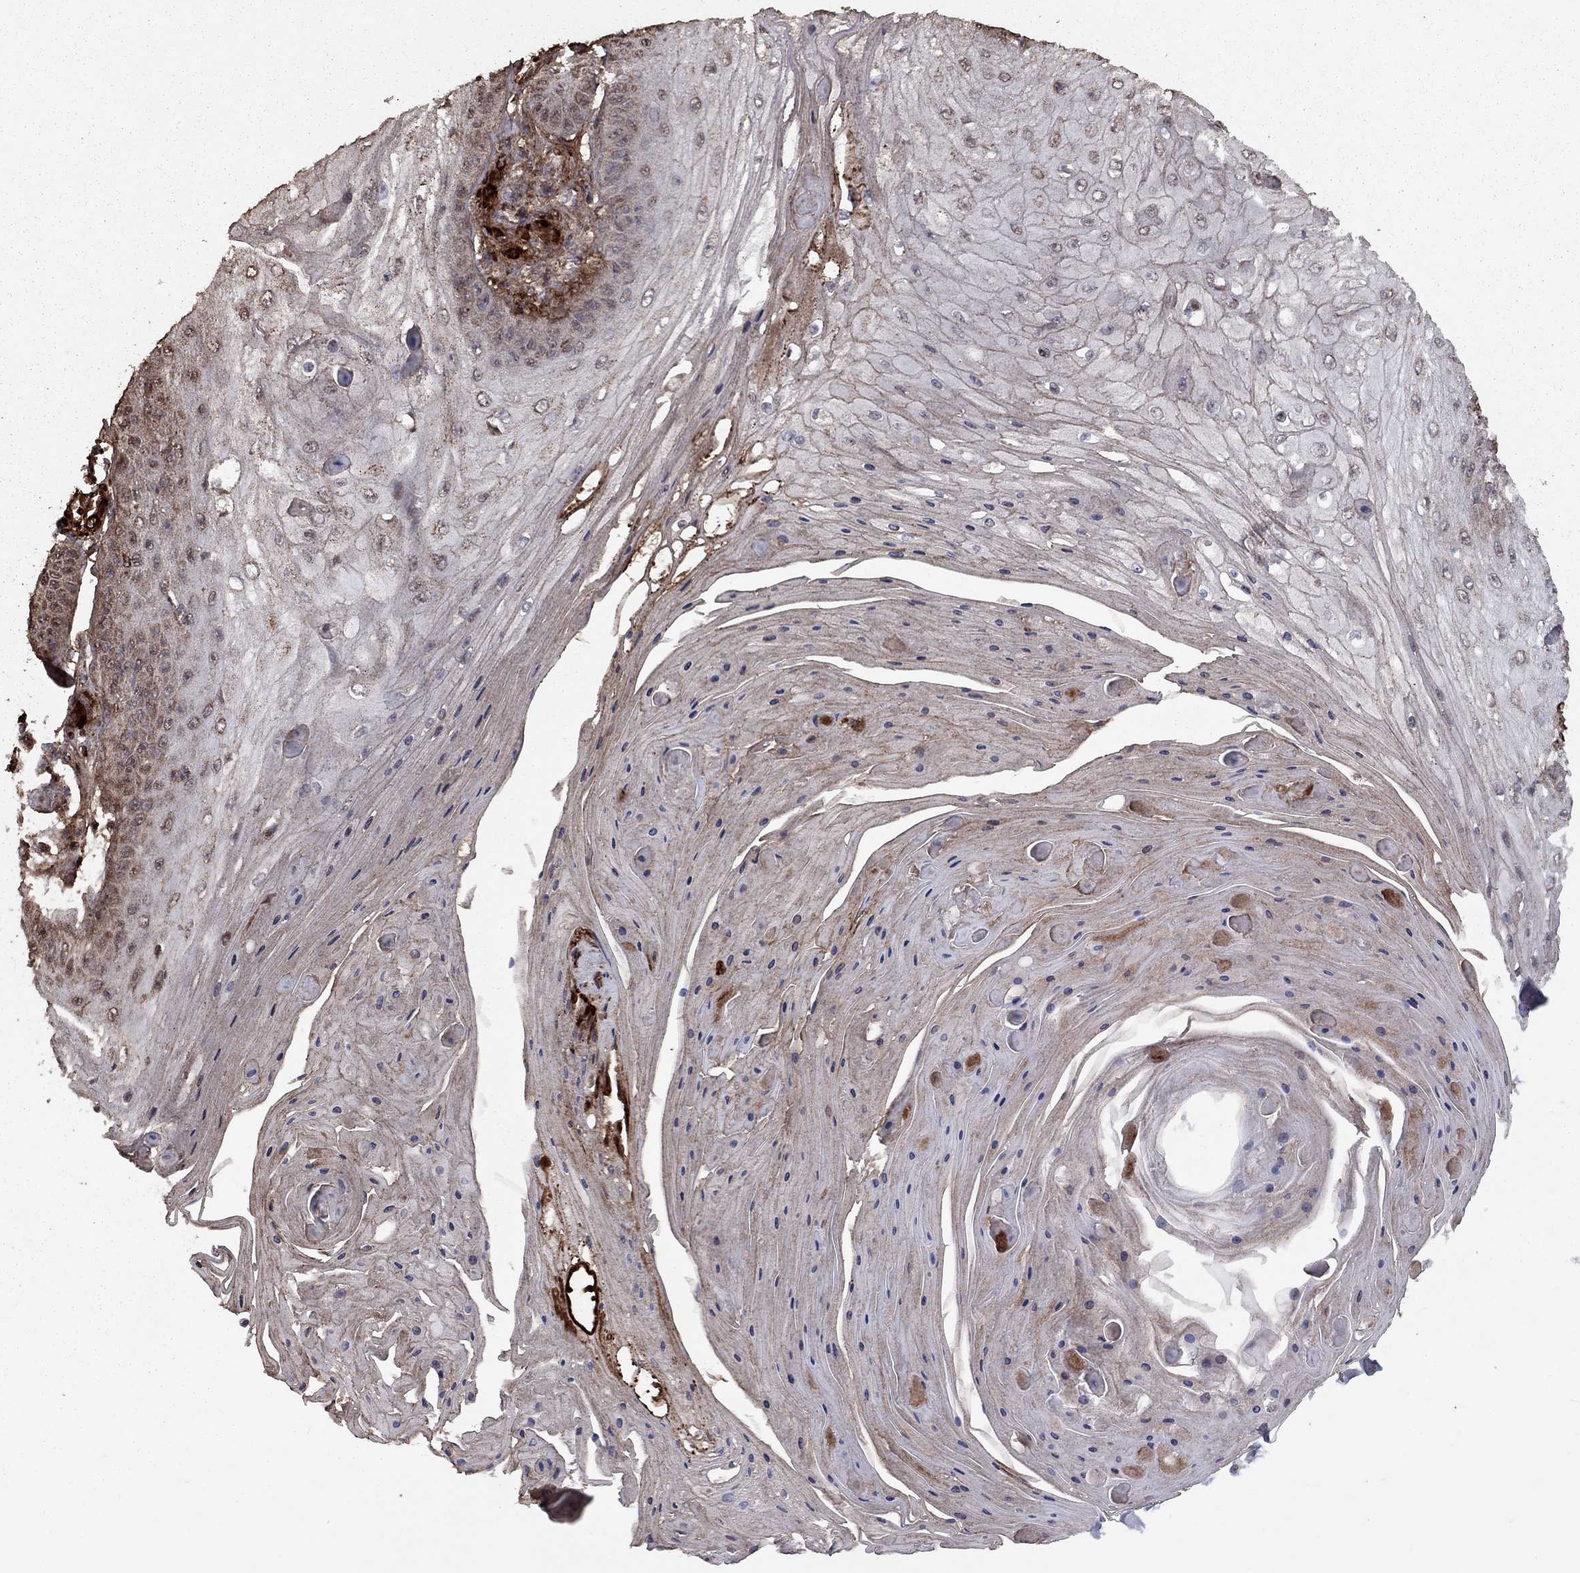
{"staining": {"intensity": "weak", "quantity": "<25%", "location": "cytoplasmic/membranous"}, "tissue": "skin cancer", "cell_type": "Tumor cells", "image_type": "cancer", "snomed": [{"axis": "morphology", "description": "Squamous cell carcinoma, NOS"}, {"axis": "topography", "description": "Skin"}], "caption": "Tumor cells are negative for brown protein staining in skin squamous cell carcinoma.", "gene": "COL18A1", "patient": {"sex": "male", "age": 70}}